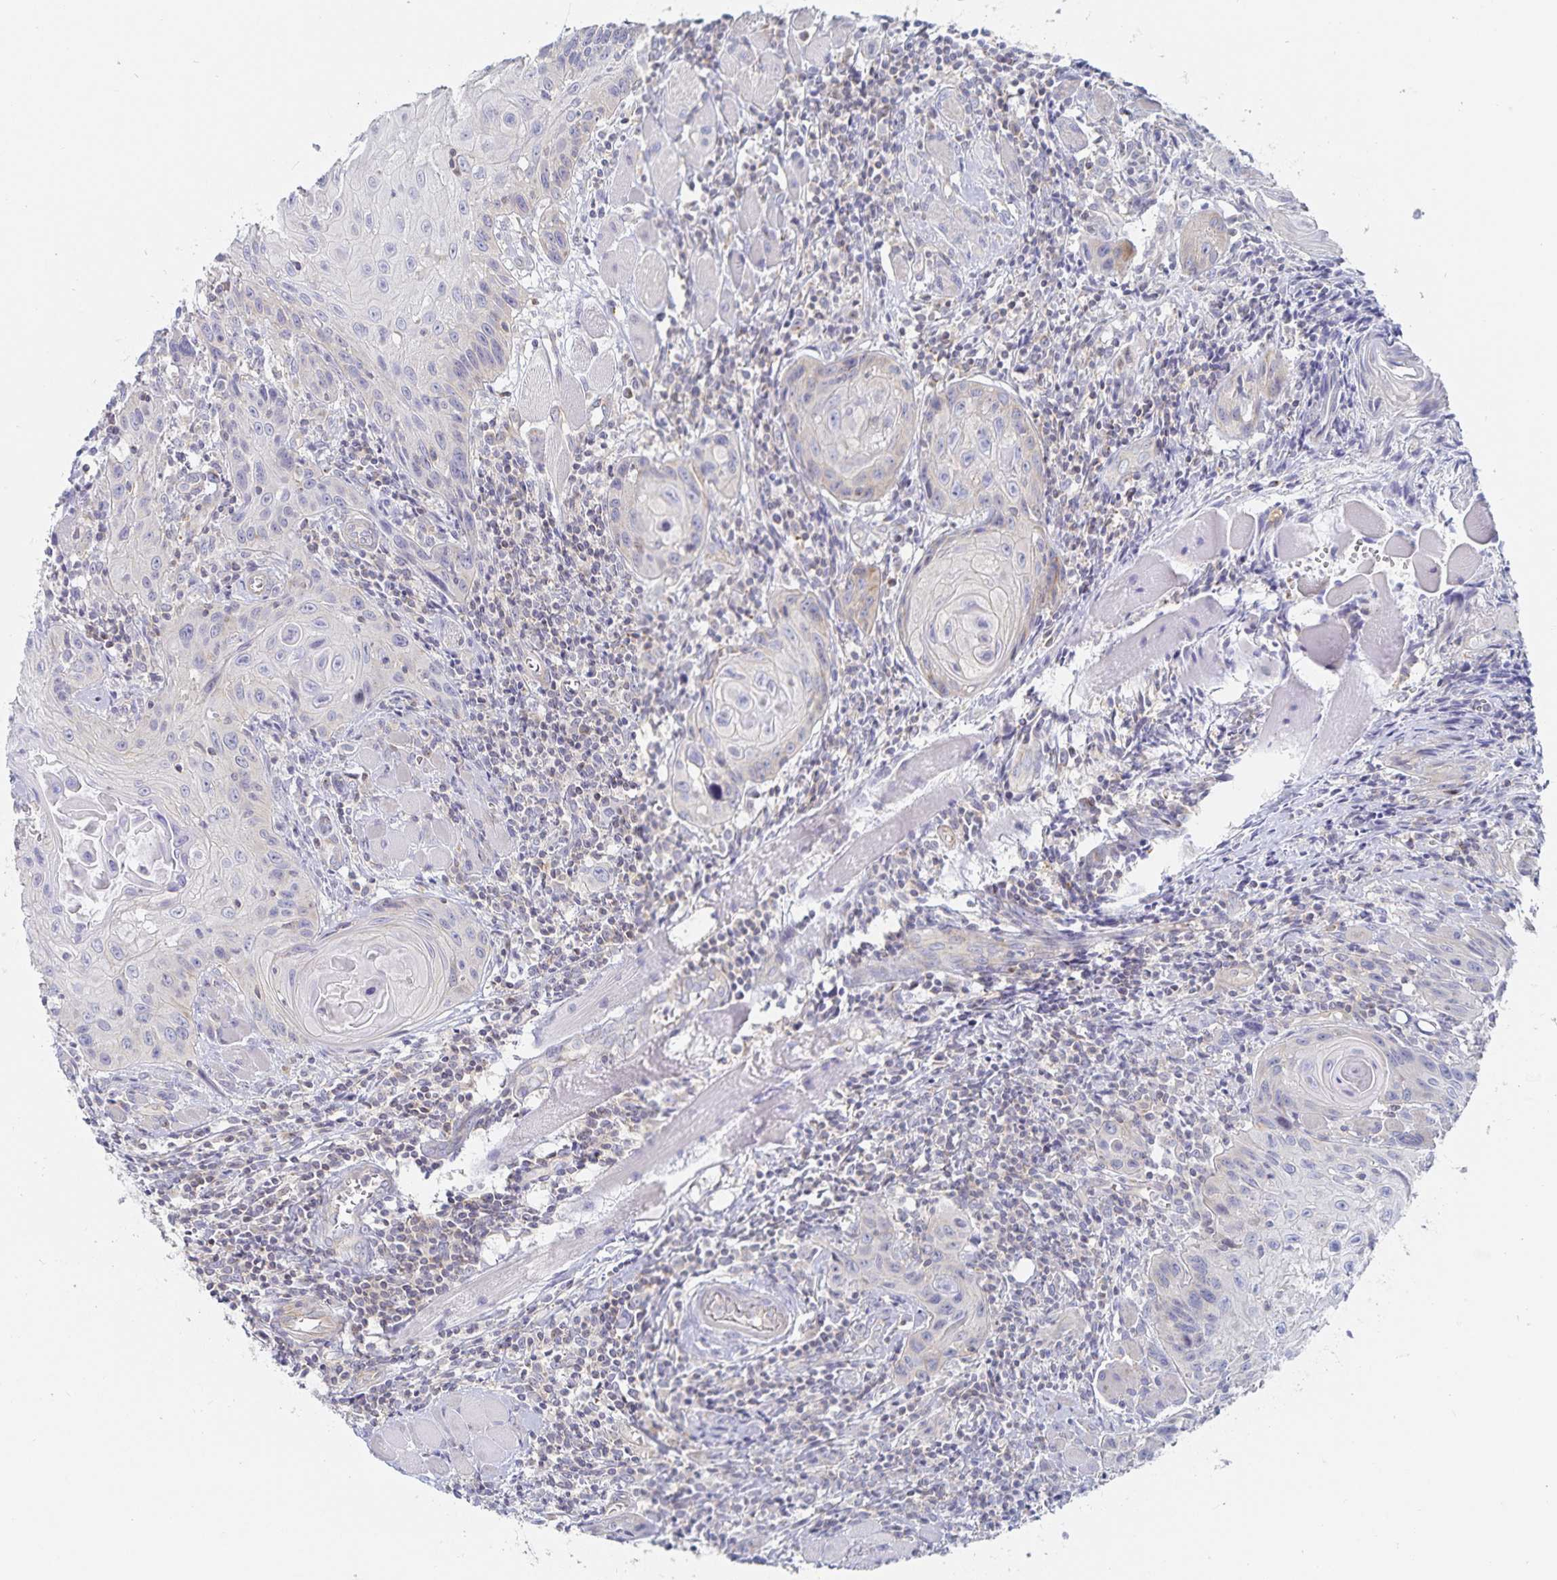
{"staining": {"intensity": "weak", "quantity": "<25%", "location": "cytoplasmic/membranous"}, "tissue": "head and neck cancer", "cell_type": "Tumor cells", "image_type": "cancer", "snomed": [{"axis": "morphology", "description": "Squamous cell carcinoma, NOS"}, {"axis": "topography", "description": "Oral tissue"}, {"axis": "topography", "description": "Head-Neck"}], "caption": "Human head and neck cancer stained for a protein using immunohistochemistry reveals no positivity in tumor cells.", "gene": "SFTPA1", "patient": {"sex": "male", "age": 58}}